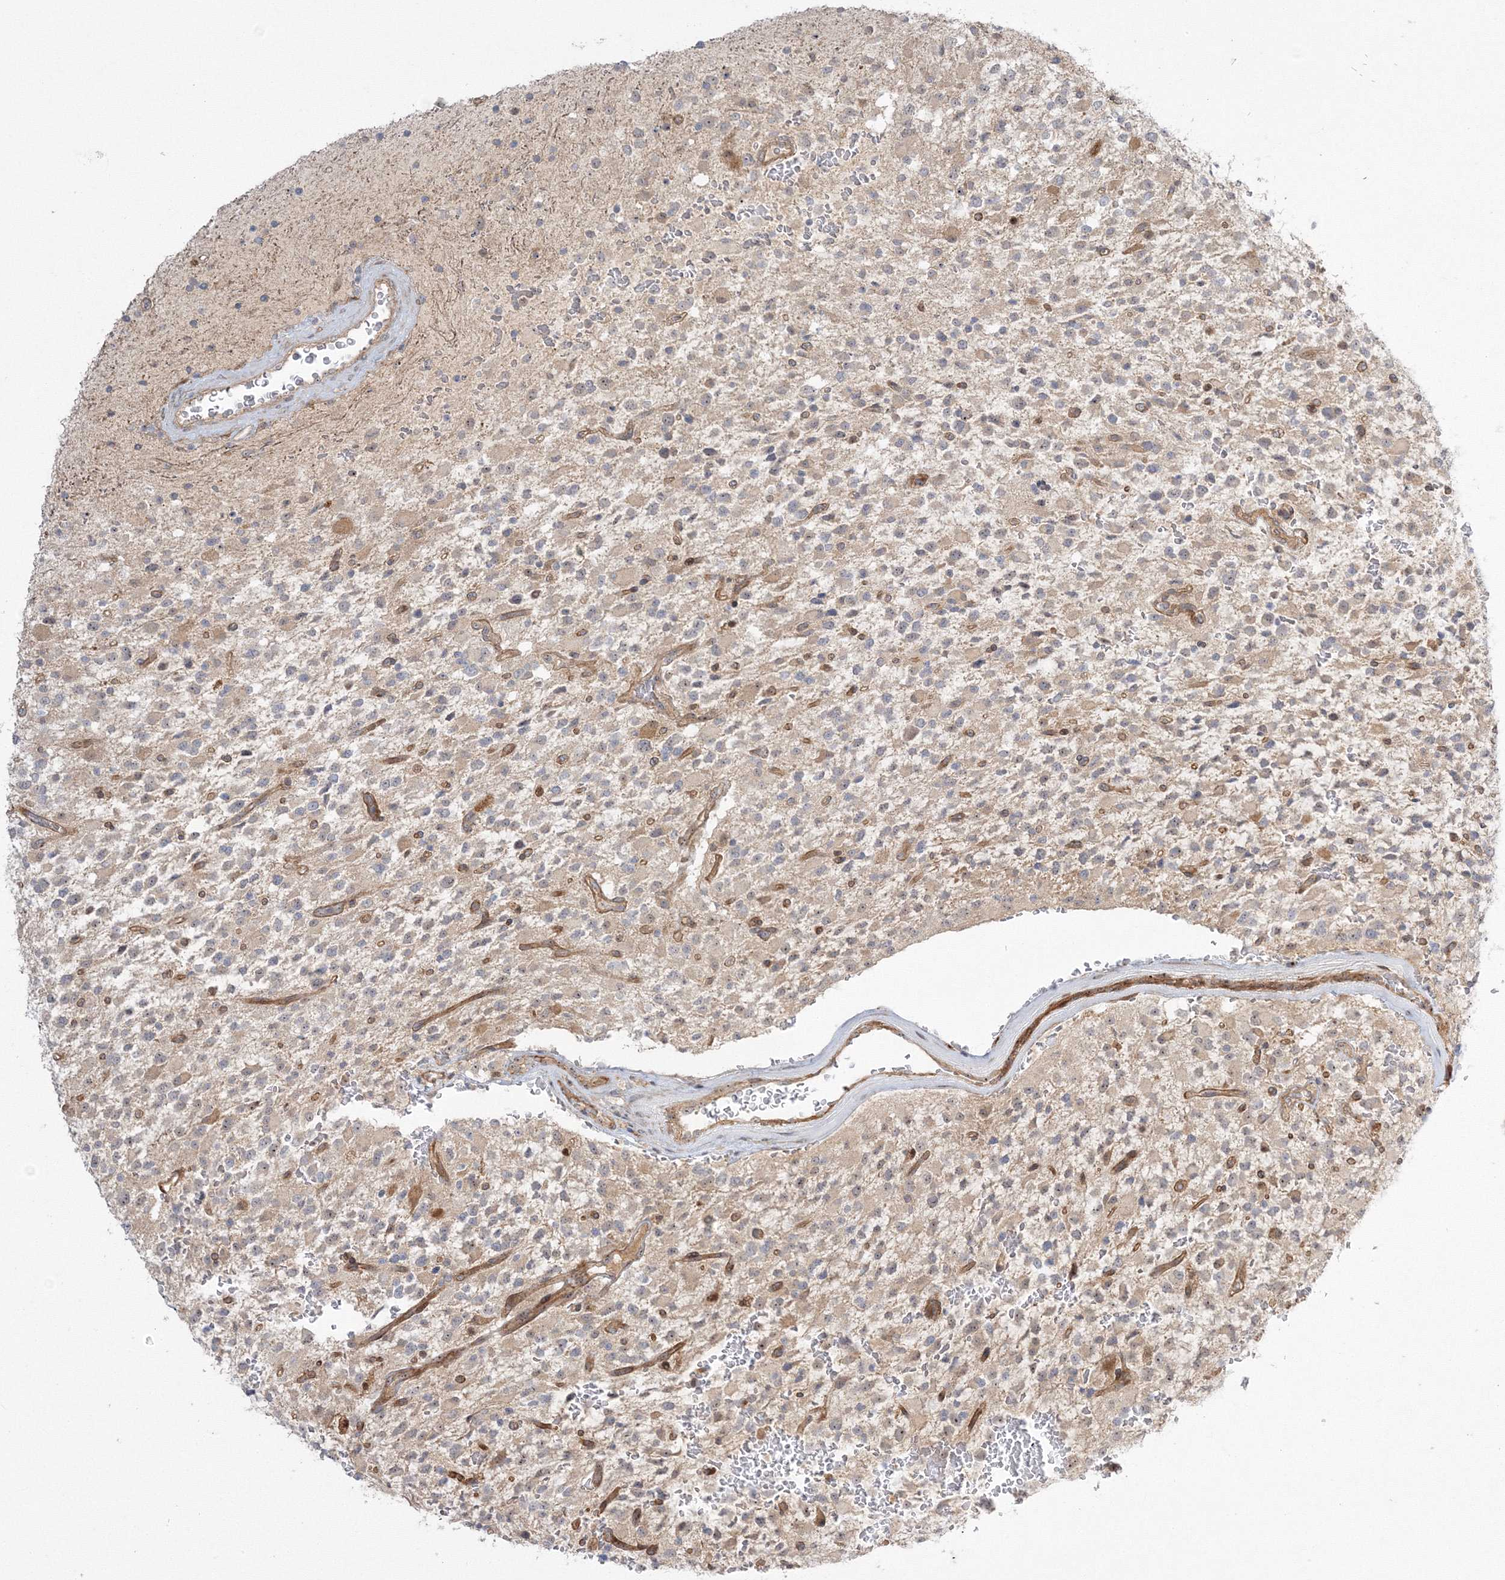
{"staining": {"intensity": "moderate", "quantity": "<25%", "location": "nuclear"}, "tissue": "glioma", "cell_type": "Tumor cells", "image_type": "cancer", "snomed": [{"axis": "morphology", "description": "Glioma, malignant, High grade"}, {"axis": "topography", "description": "Brain"}], "caption": "Human high-grade glioma (malignant) stained with a brown dye displays moderate nuclear positive expression in approximately <25% of tumor cells.", "gene": "NPM3", "patient": {"sex": "male", "age": 34}}